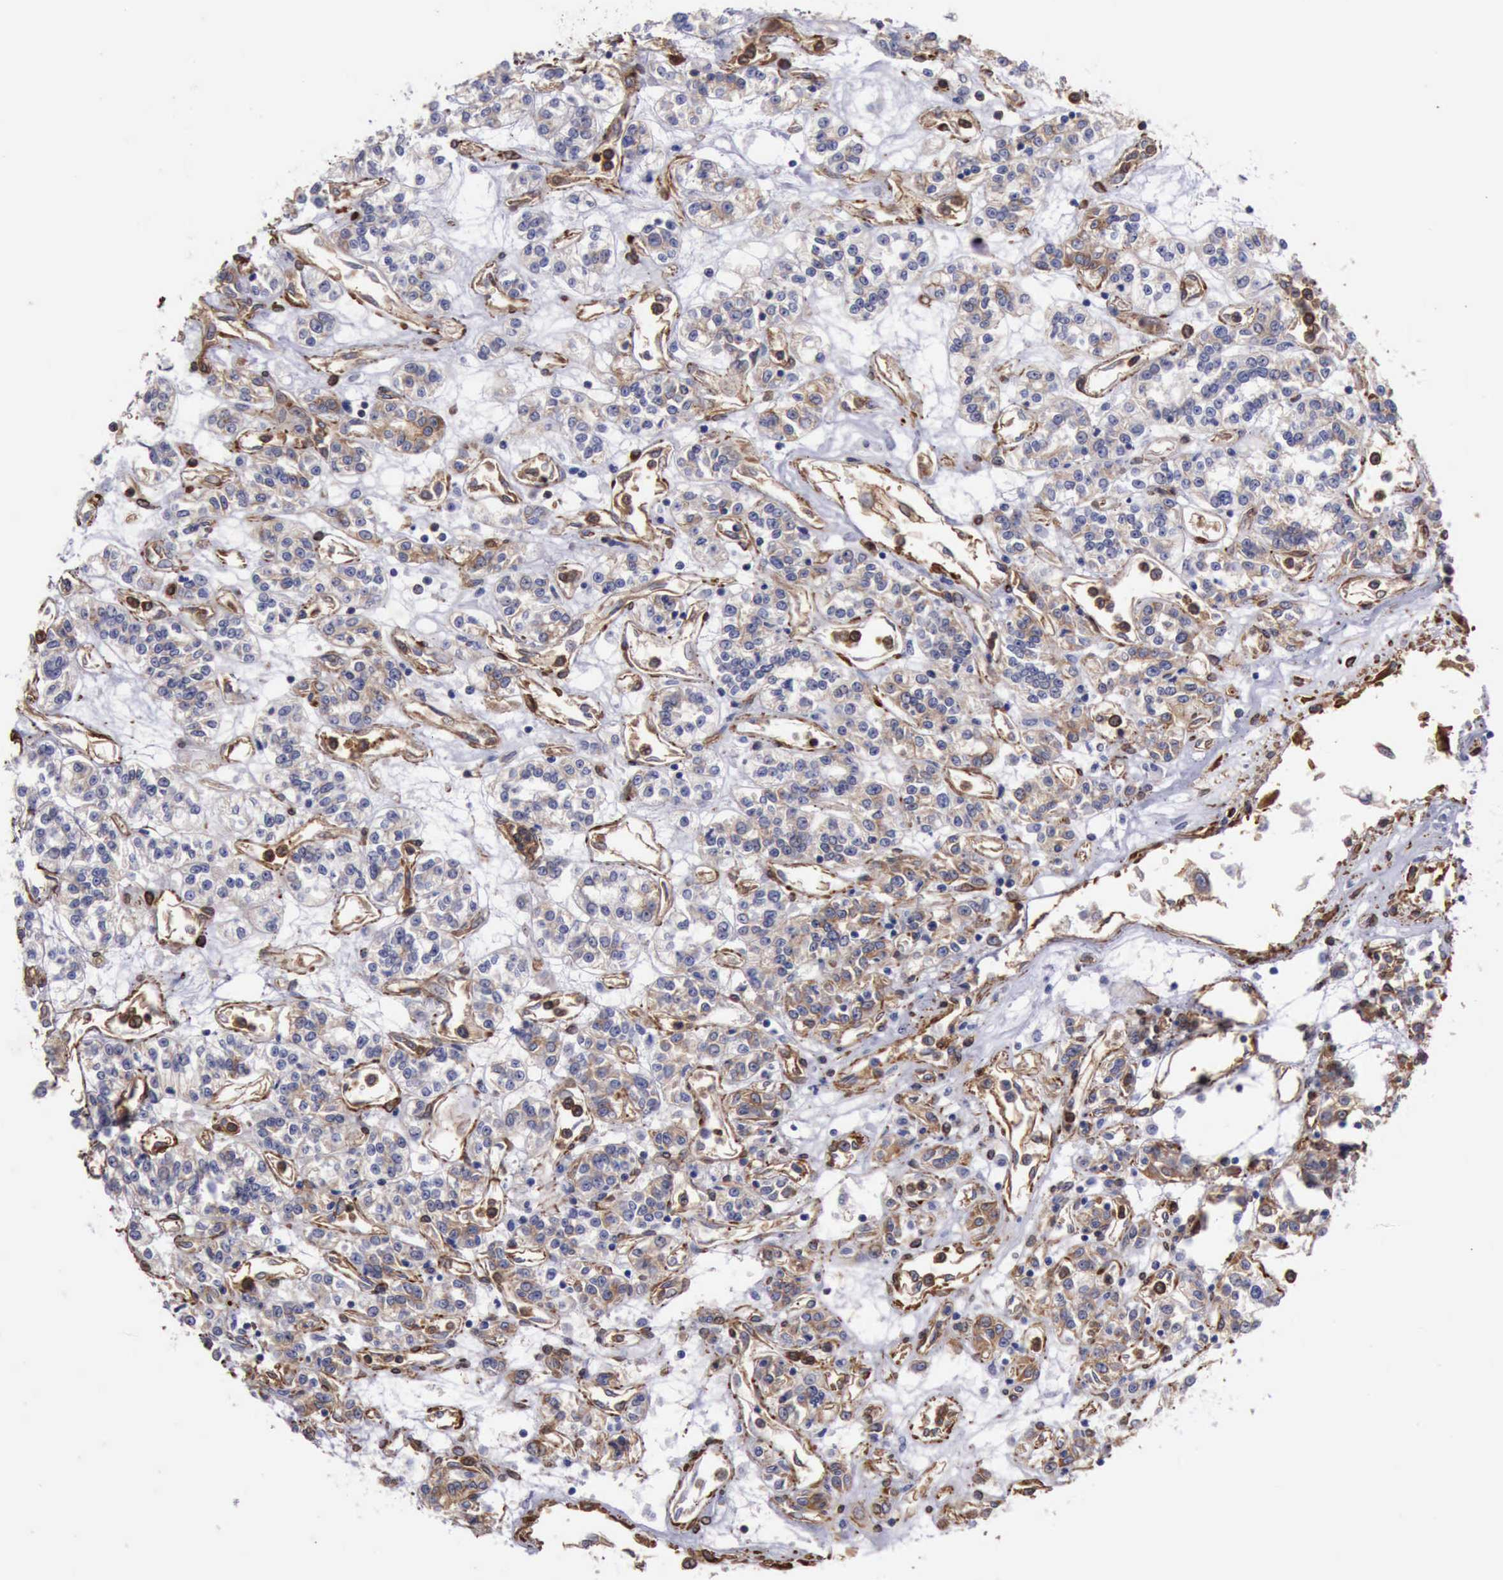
{"staining": {"intensity": "weak", "quantity": "<25%", "location": "cytoplasmic/membranous"}, "tissue": "renal cancer", "cell_type": "Tumor cells", "image_type": "cancer", "snomed": [{"axis": "morphology", "description": "Adenocarcinoma, NOS"}, {"axis": "topography", "description": "Kidney"}], "caption": "DAB (3,3'-diaminobenzidine) immunohistochemical staining of renal adenocarcinoma reveals no significant staining in tumor cells.", "gene": "FLNA", "patient": {"sex": "female", "age": 76}}